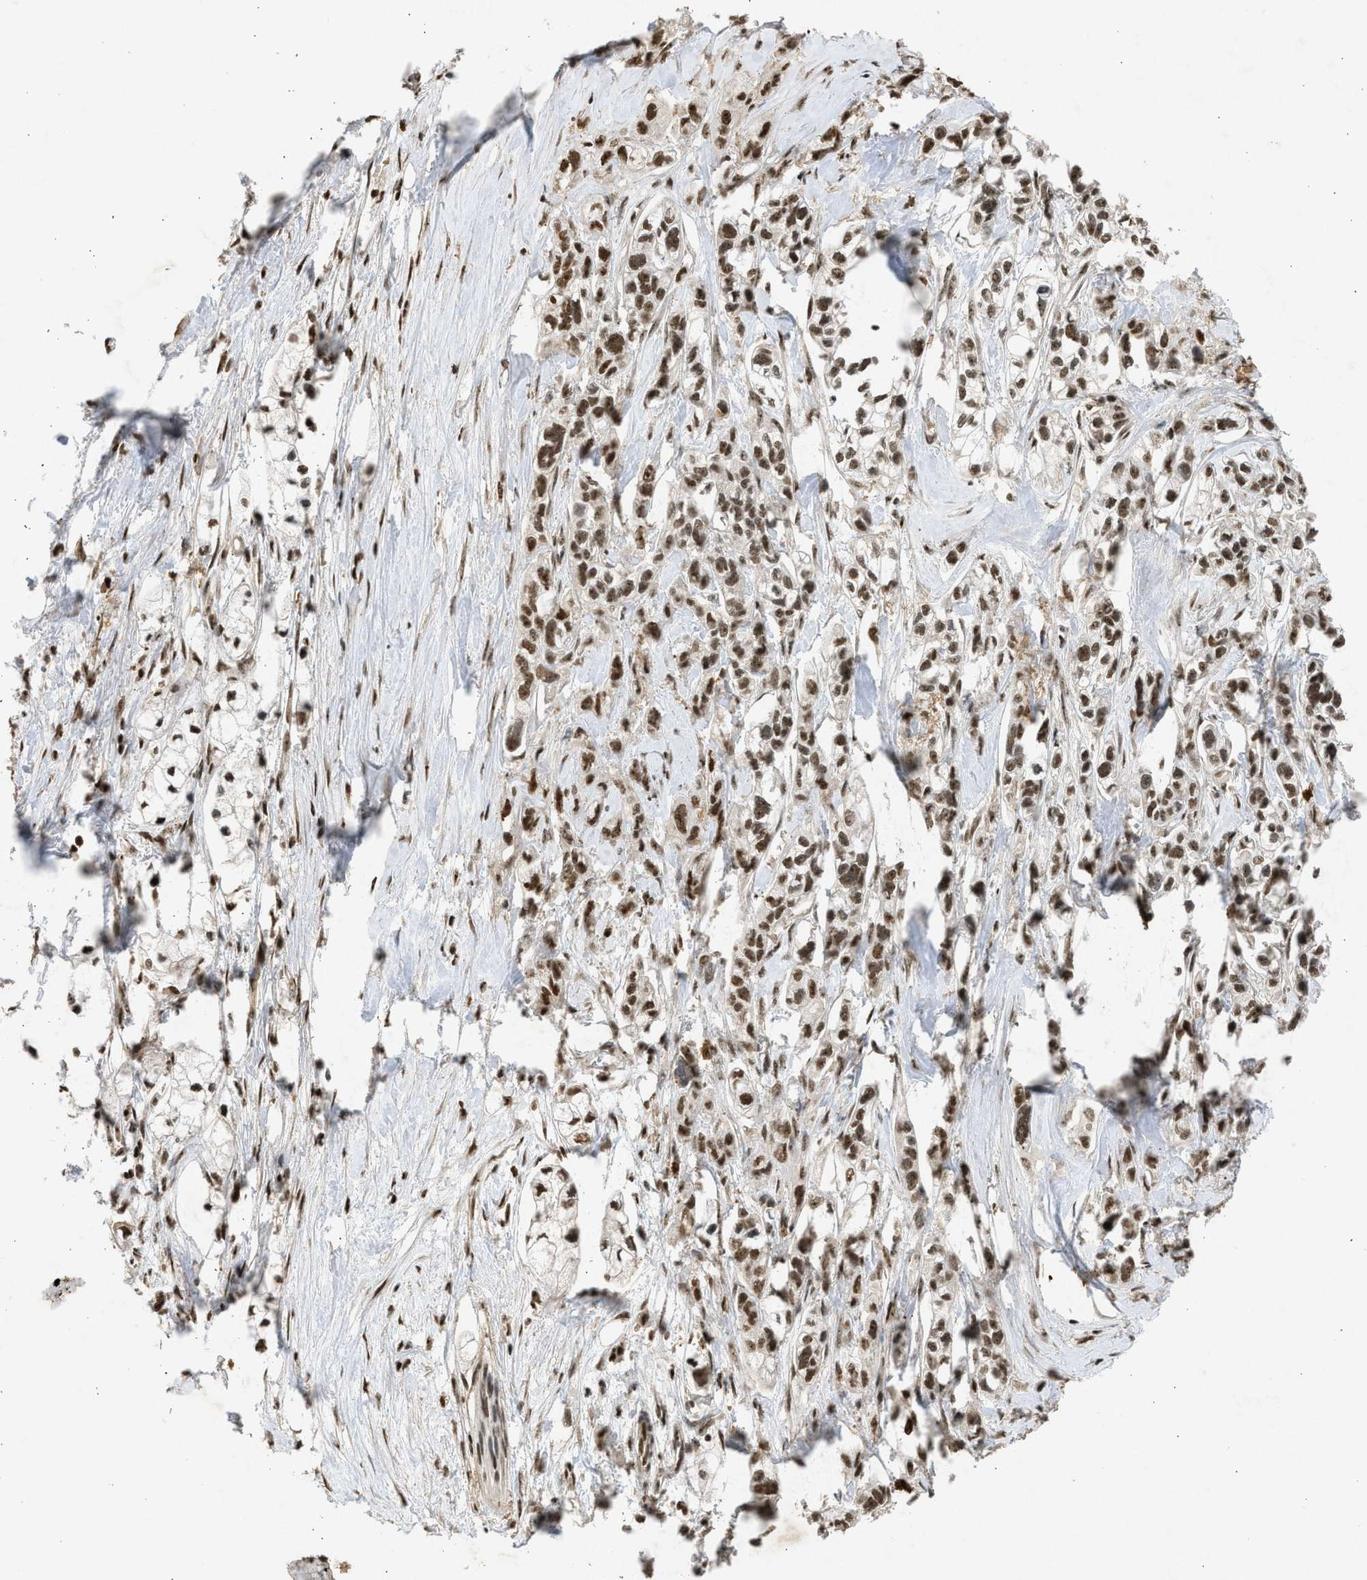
{"staining": {"intensity": "moderate", "quantity": ">75%", "location": "nuclear"}, "tissue": "pancreatic cancer", "cell_type": "Tumor cells", "image_type": "cancer", "snomed": [{"axis": "morphology", "description": "Adenocarcinoma, NOS"}, {"axis": "topography", "description": "Pancreas"}], "caption": "The immunohistochemical stain highlights moderate nuclear positivity in tumor cells of pancreatic cancer (adenocarcinoma) tissue. Nuclei are stained in blue.", "gene": "TFDP2", "patient": {"sex": "male", "age": 74}}